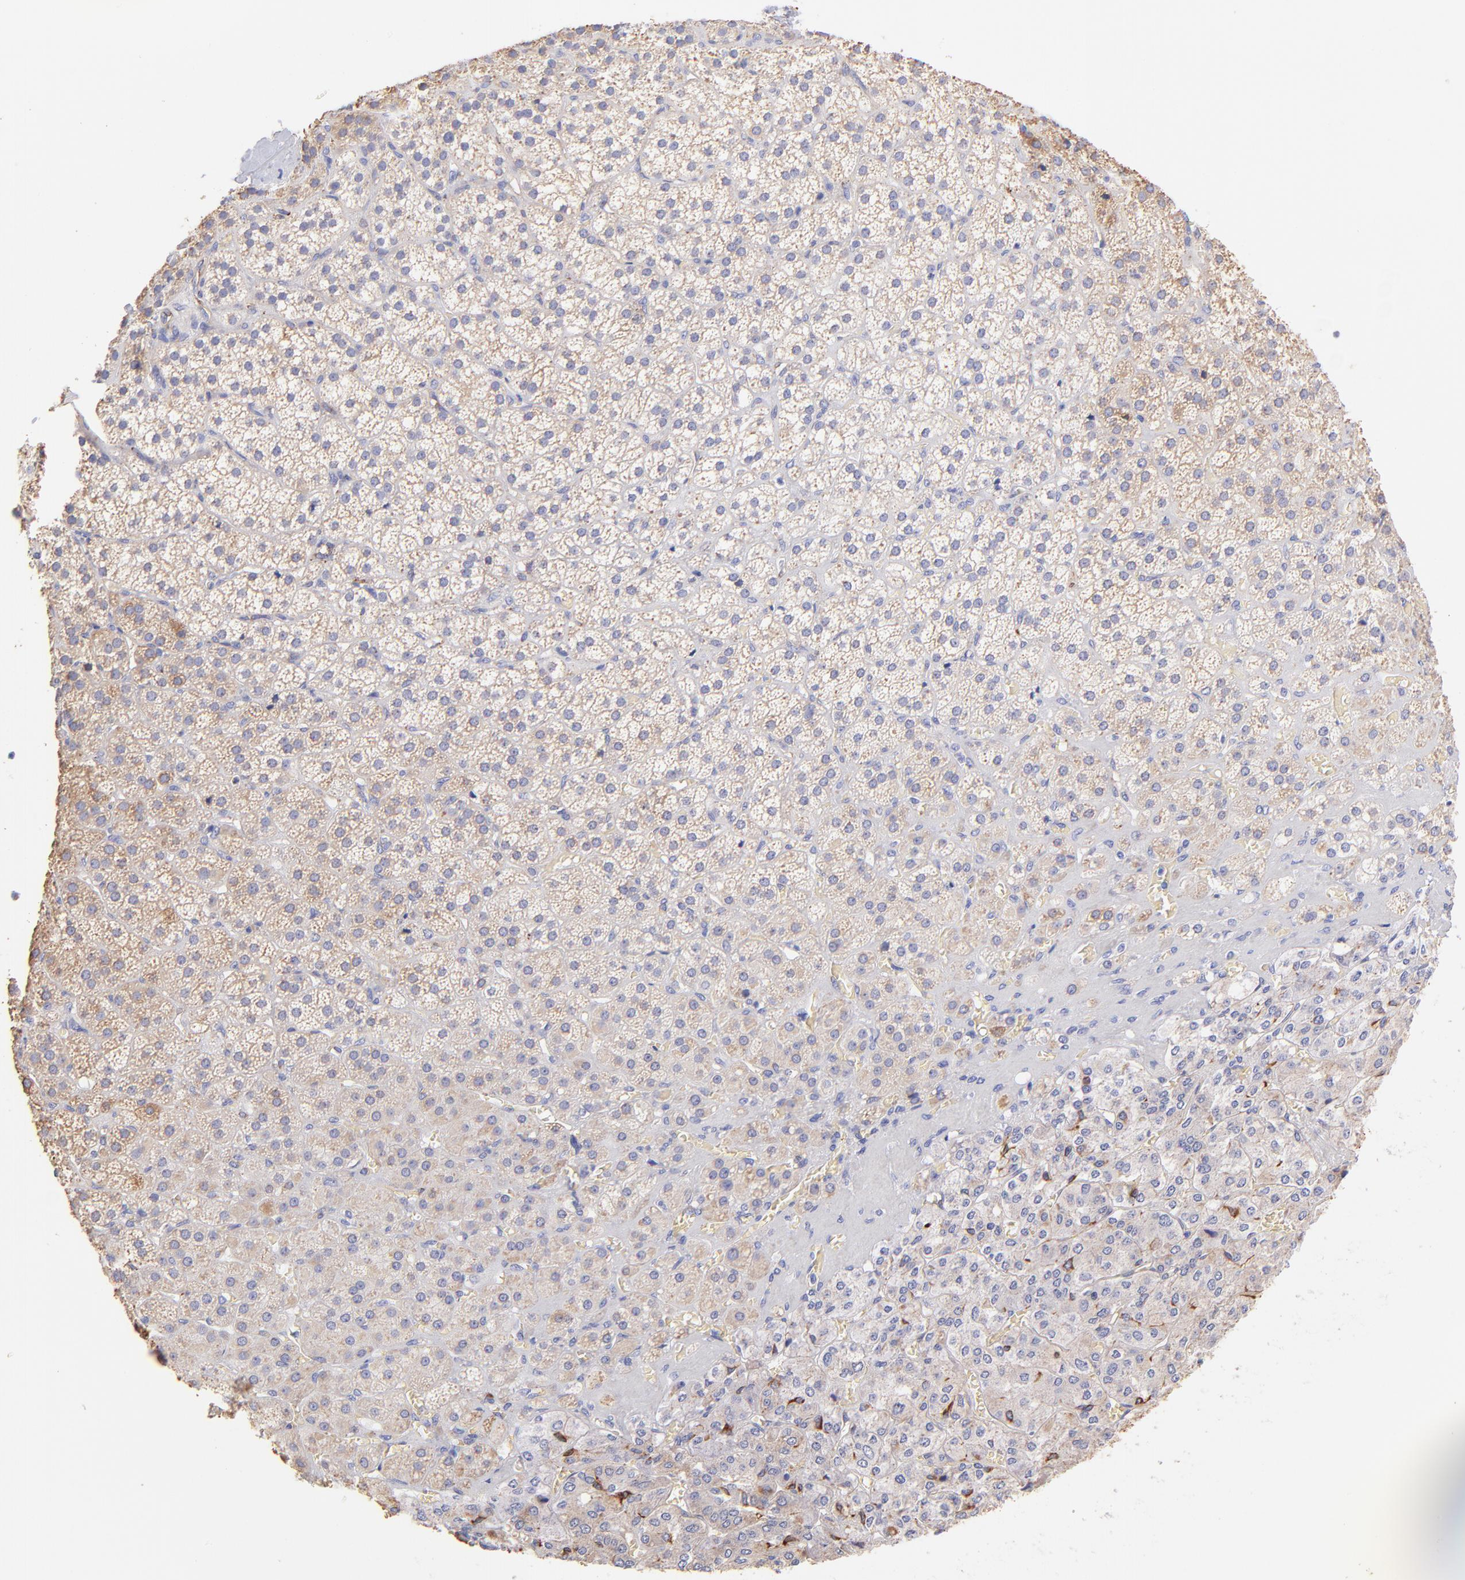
{"staining": {"intensity": "weak", "quantity": ">75%", "location": "cytoplasmic/membranous"}, "tissue": "adrenal gland", "cell_type": "Glandular cells", "image_type": "normal", "snomed": [{"axis": "morphology", "description": "Normal tissue, NOS"}, {"axis": "topography", "description": "Adrenal gland"}], "caption": "Weak cytoplasmic/membranous positivity is present in about >75% of glandular cells in normal adrenal gland. (DAB IHC with brightfield microscopy, high magnification).", "gene": "SPARC", "patient": {"sex": "female", "age": 71}}